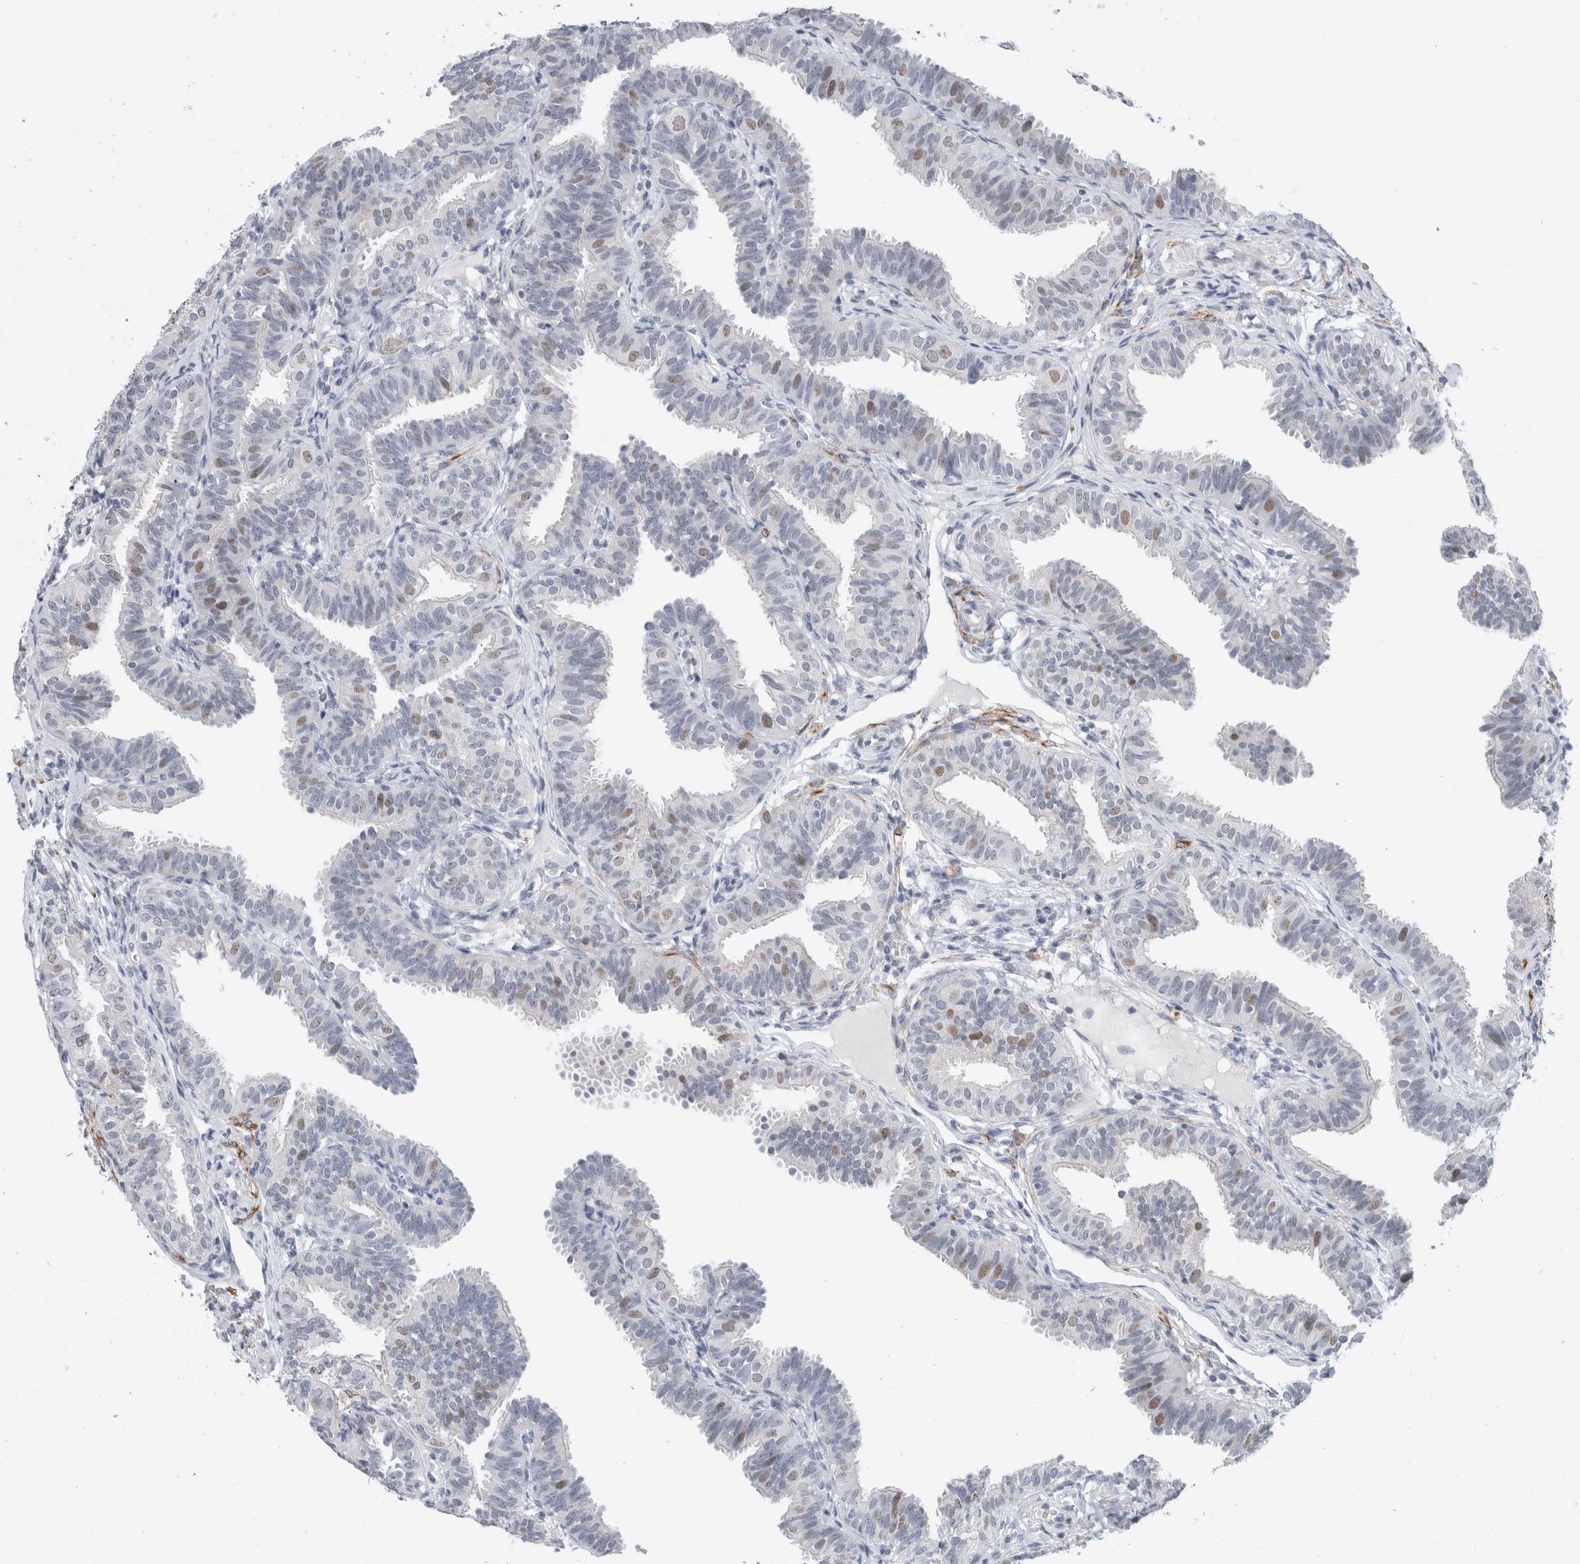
{"staining": {"intensity": "negative", "quantity": "none", "location": "none"}, "tissue": "fallopian tube", "cell_type": "Glandular cells", "image_type": "normal", "snomed": [{"axis": "morphology", "description": "Normal tissue, NOS"}, {"axis": "topography", "description": "Fallopian tube"}], "caption": "This histopathology image is of benign fallopian tube stained with immunohistochemistry (IHC) to label a protein in brown with the nuclei are counter-stained blue. There is no positivity in glandular cells.", "gene": "KNL1", "patient": {"sex": "female", "age": 35}}